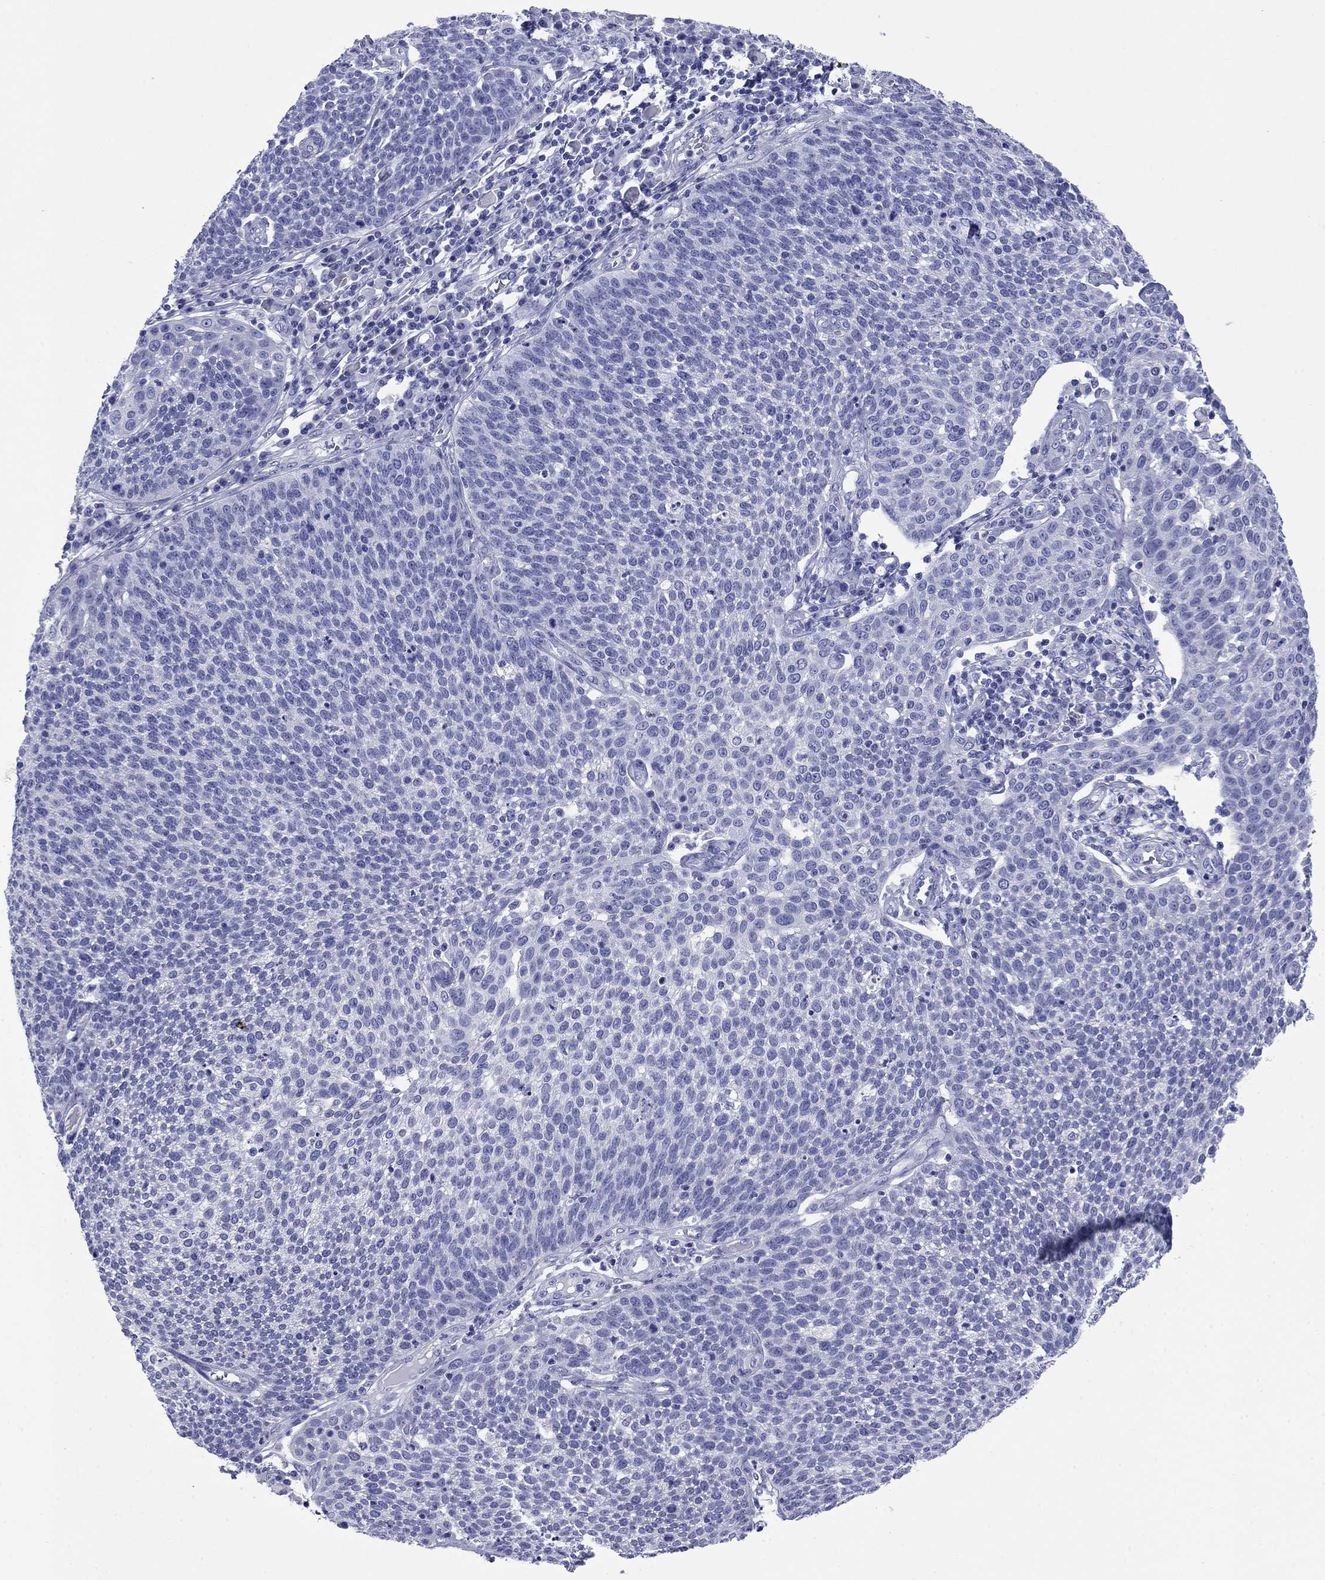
{"staining": {"intensity": "negative", "quantity": "none", "location": "none"}, "tissue": "cervical cancer", "cell_type": "Tumor cells", "image_type": "cancer", "snomed": [{"axis": "morphology", "description": "Squamous cell carcinoma, NOS"}, {"axis": "topography", "description": "Cervix"}], "caption": "Immunohistochemical staining of human cervical cancer exhibits no significant positivity in tumor cells. (Stains: DAB (3,3'-diaminobenzidine) immunohistochemistry (IHC) with hematoxylin counter stain, Microscopy: brightfield microscopy at high magnification).", "gene": "GIP", "patient": {"sex": "female", "age": 34}}